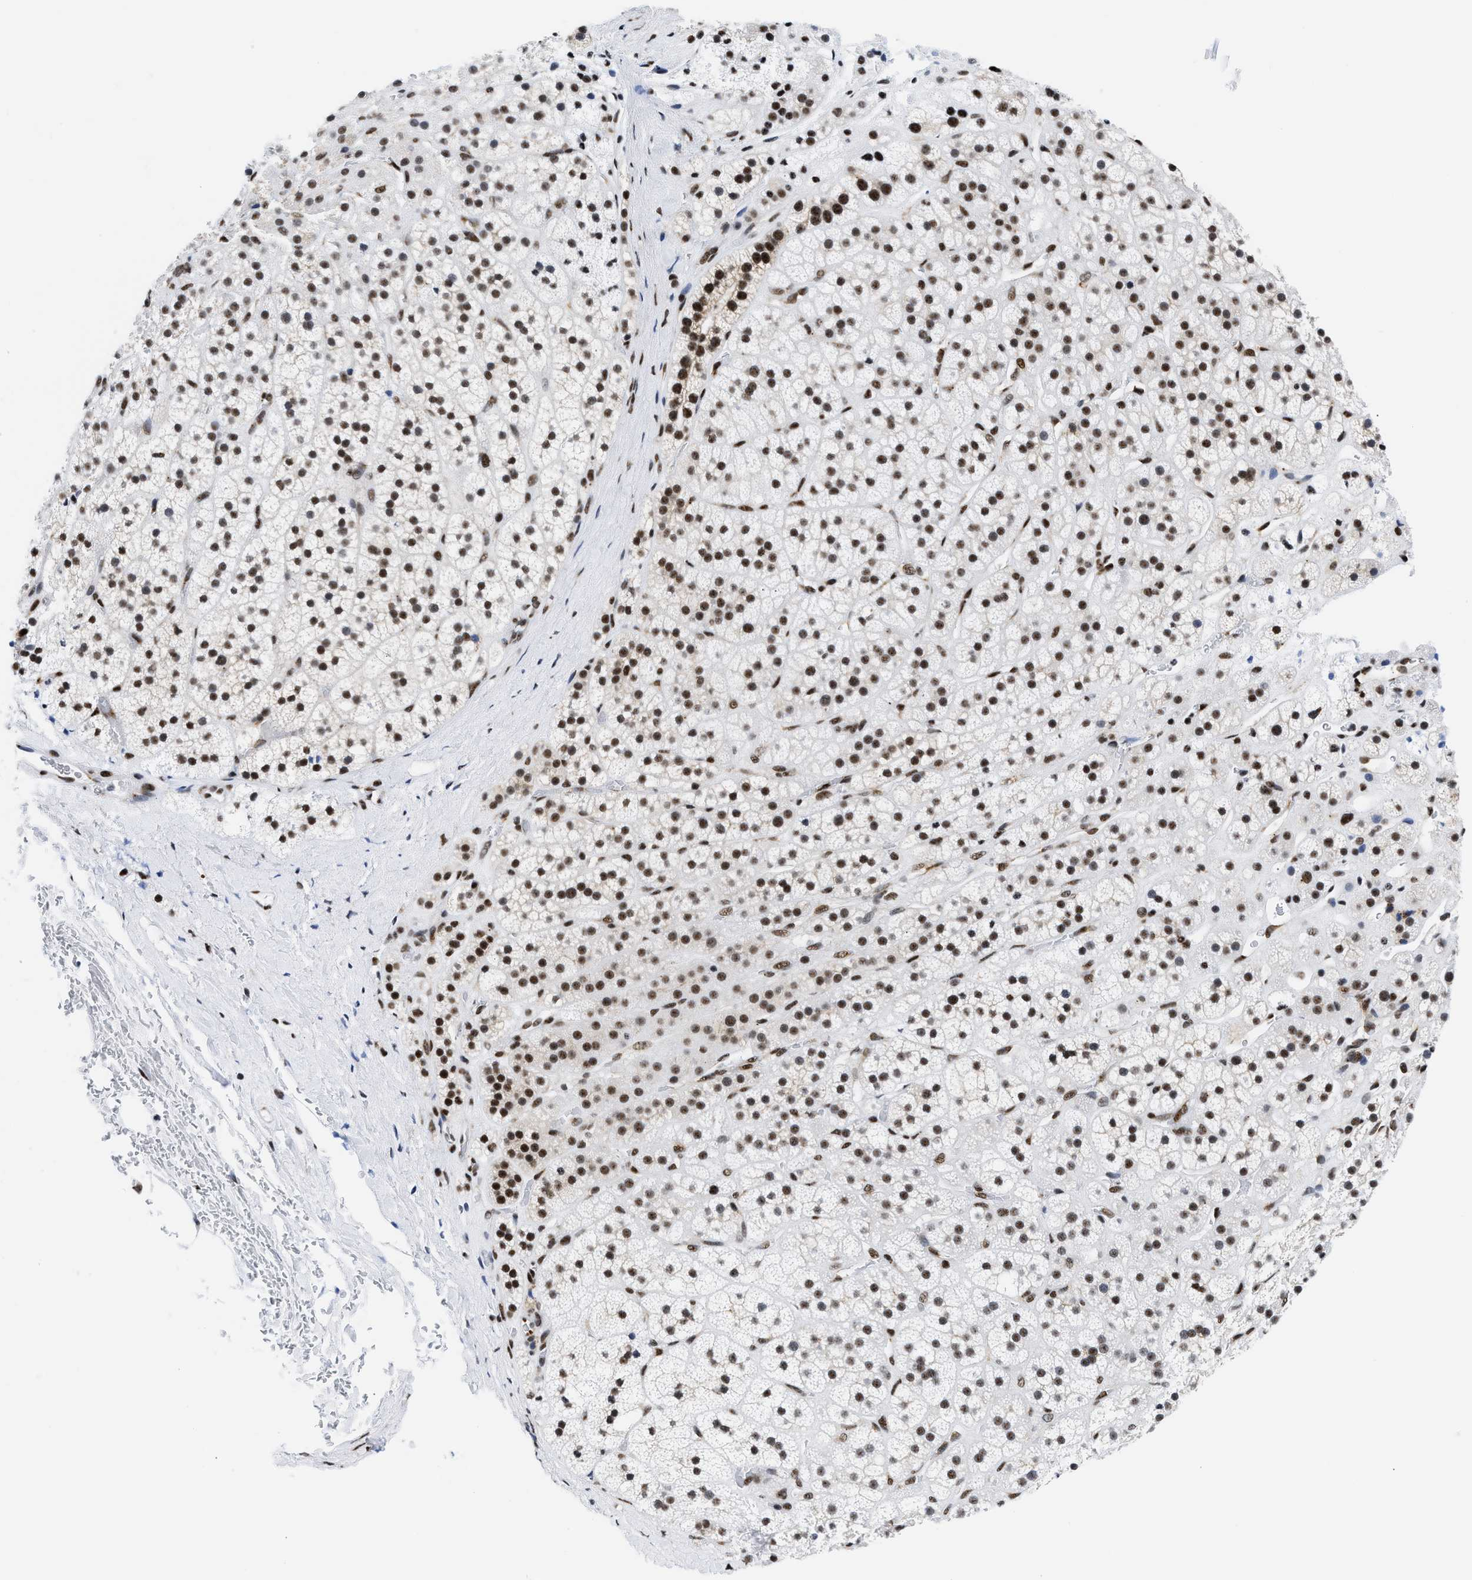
{"staining": {"intensity": "strong", "quantity": ">75%", "location": "nuclear"}, "tissue": "adrenal gland", "cell_type": "Glandular cells", "image_type": "normal", "snomed": [{"axis": "morphology", "description": "Normal tissue, NOS"}, {"axis": "topography", "description": "Adrenal gland"}], "caption": "IHC (DAB (3,3'-diaminobenzidine)) staining of normal human adrenal gland demonstrates strong nuclear protein expression in about >75% of glandular cells.", "gene": "RBM8A", "patient": {"sex": "male", "age": 56}}